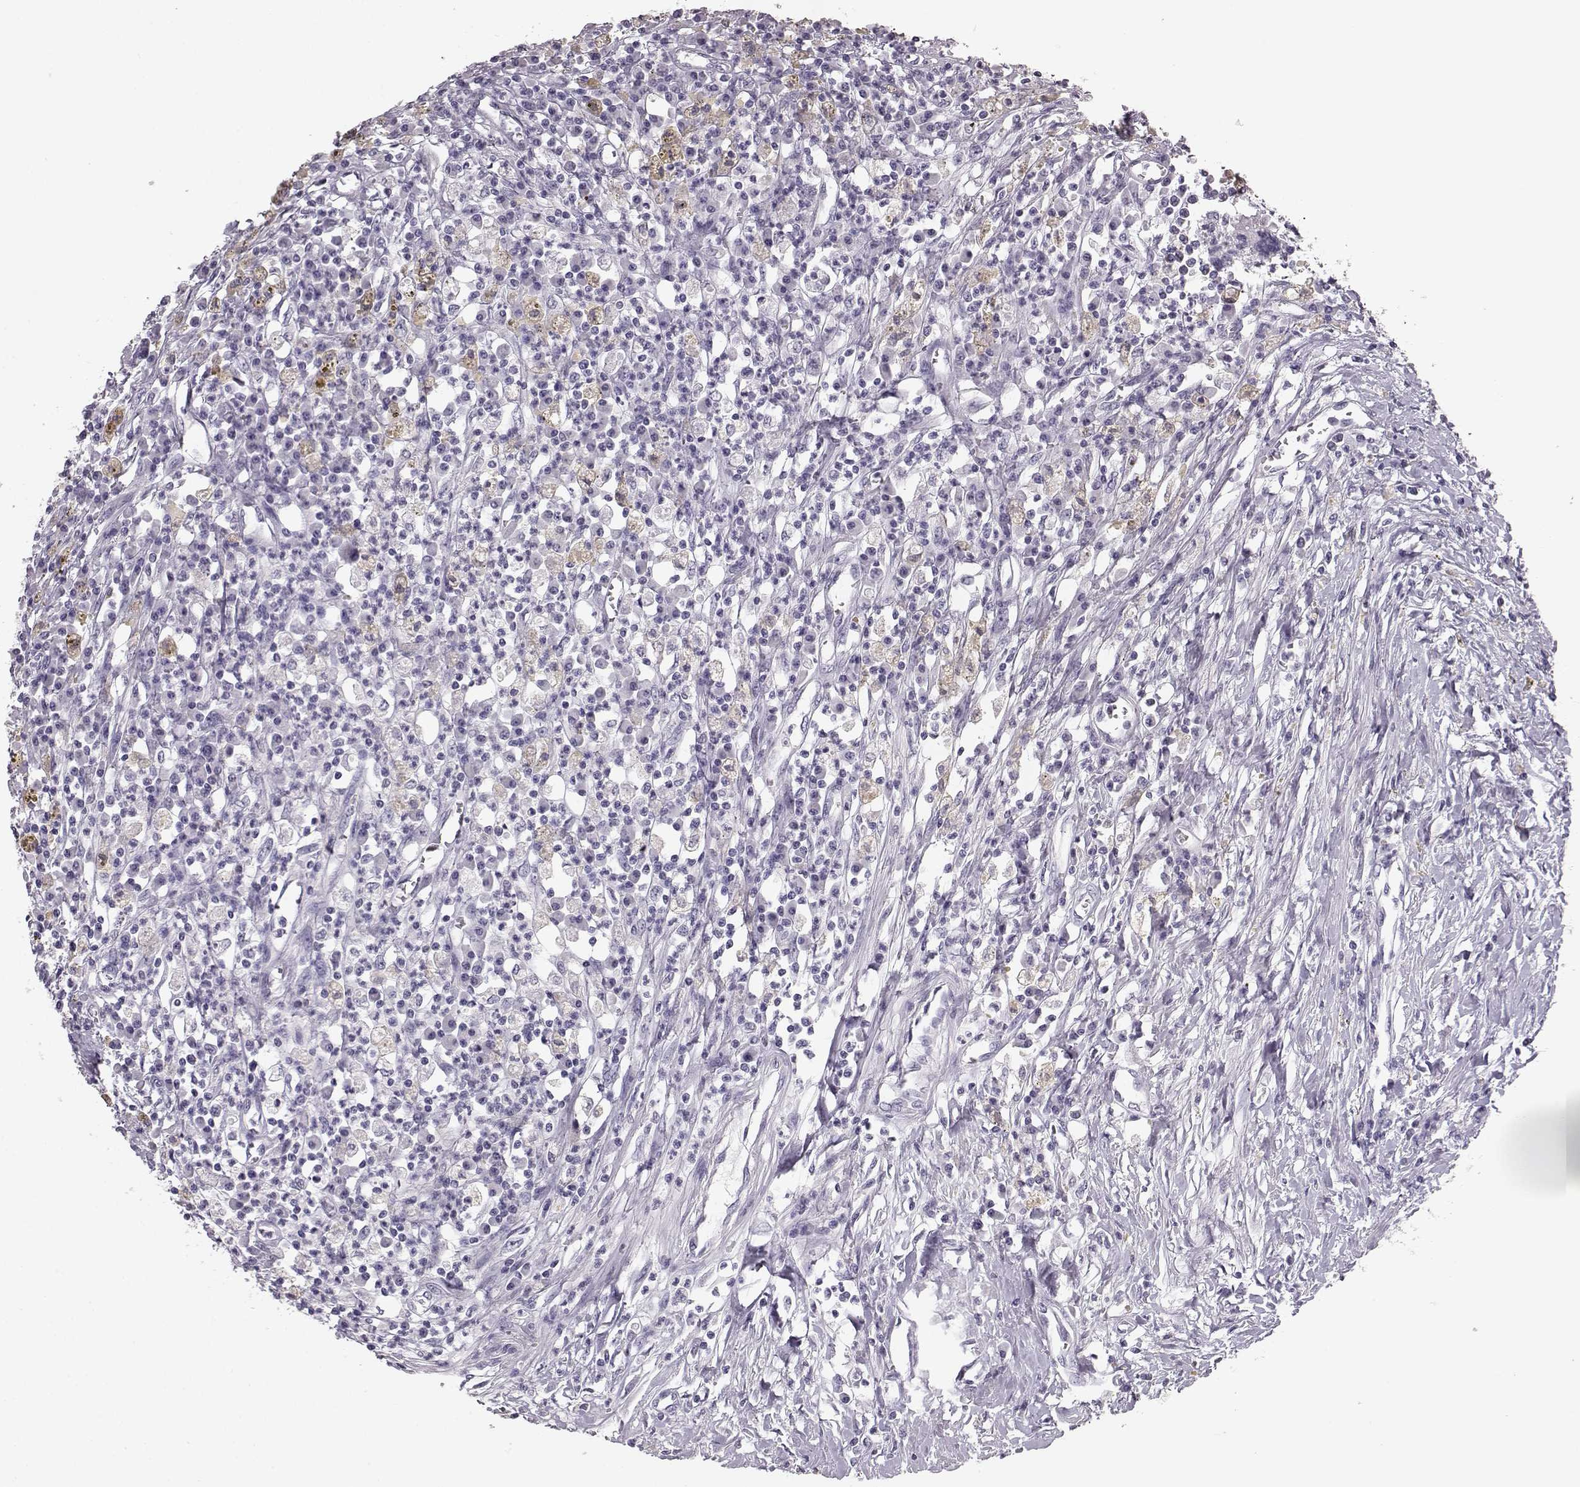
{"staining": {"intensity": "negative", "quantity": "none", "location": "none"}, "tissue": "colorectal cancer", "cell_type": "Tumor cells", "image_type": "cancer", "snomed": [{"axis": "morphology", "description": "Adenocarcinoma, NOS"}, {"axis": "topography", "description": "Rectum"}], "caption": "Colorectal adenocarcinoma was stained to show a protein in brown. There is no significant positivity in tumor cells. (Brightfield microscopy of DAB immunohistochemistry at high magnification).", "gene": "BFSP2", "patient": {"sex": "male", "age": 54}}